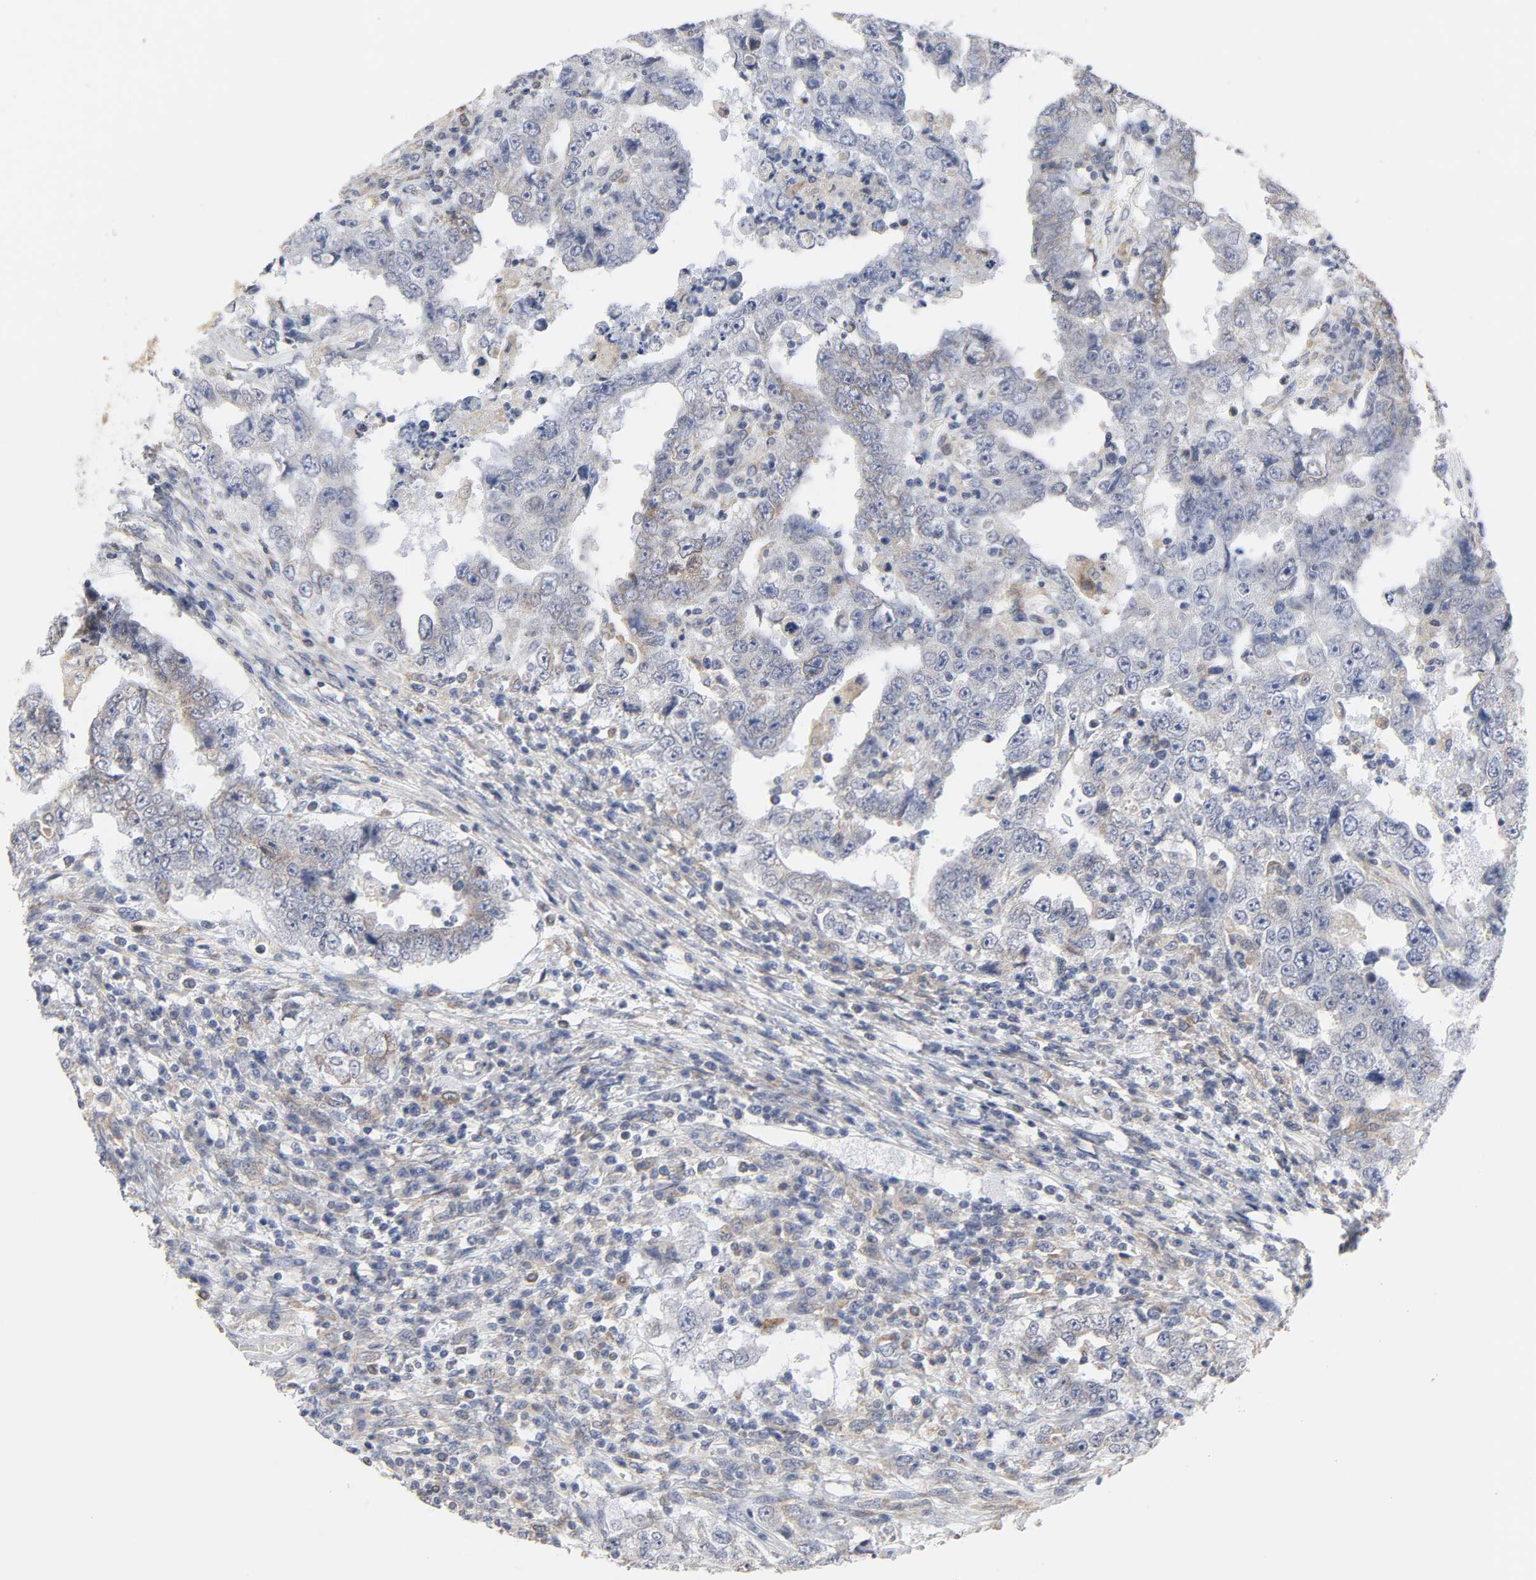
{"staining": {"intensity": "weak", "quantity": "25%-75%", "location": "cytoplasmic/membranous"}, "tissue": "testis cancer", "cell_type": "Tumor cells", "image_type": "cancer", "snomed": [{"axis": "morphology", "description": "Carcinoma, Embryonal, NOS"}, {"axis": "topography", "description": "Testis"}], "caption": "Testis cancer (embryonal carcinoma) was stained to show a protein in brown. There is low levels of weak cytoplasmic/membranous staining in approximately 25%-75% of tumor cells.", "gene": "POR", "patient": {"sex": "male", "age": 26}}